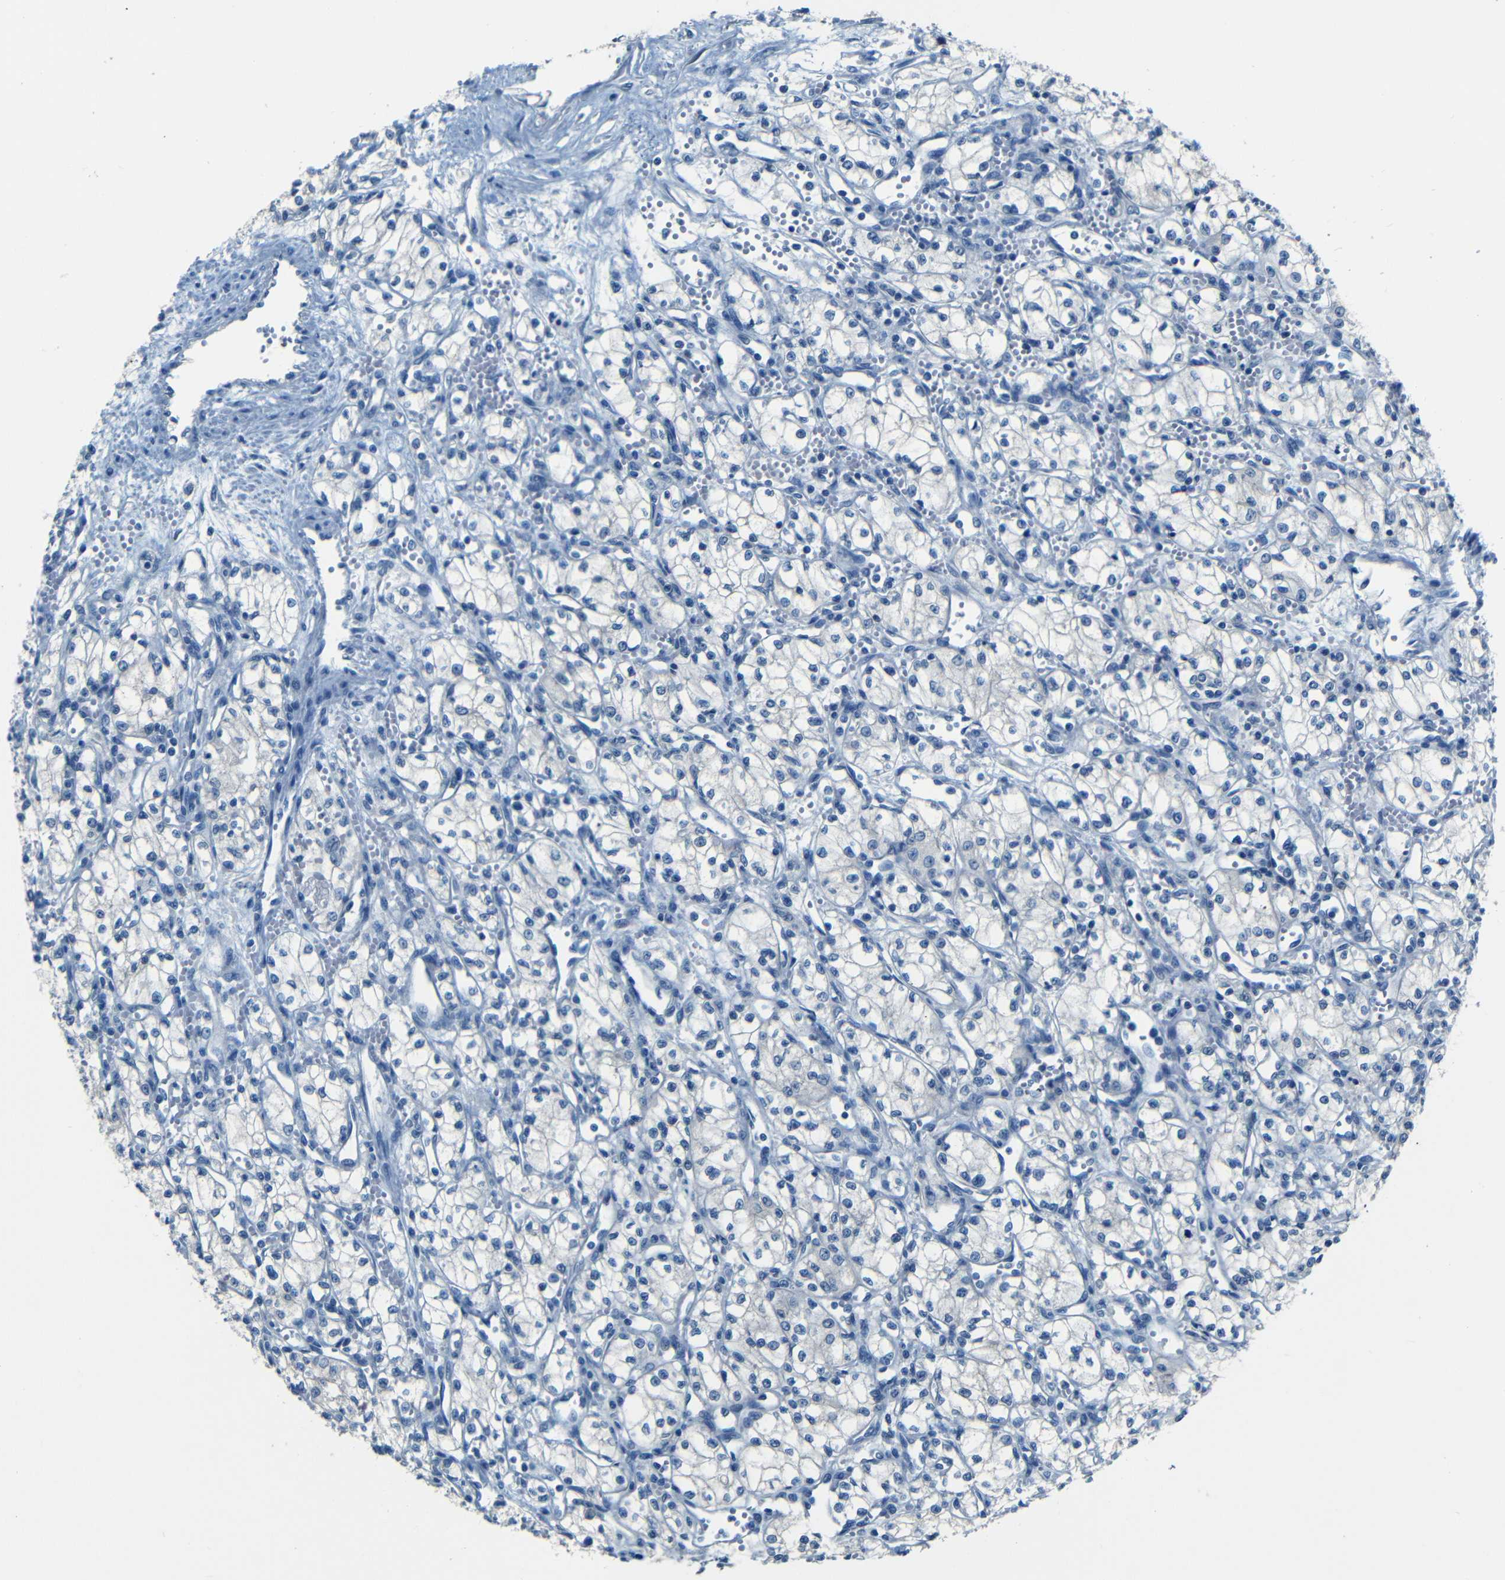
{"staining": {"intensity": "negative", "quantity": "none", "location": "none"}, "tissue": "renal cancer", "cell_type": "Tumor cells", "image_type": "cancer", "snomed": [{"axis": "morphology", "description": "Normal tissue, NOS"}, {"axis": "morphology", "description": "Adenocarcinoma, NOS"}, {"axis": "topography", "description": "Kidney"}], "caption": "Tumor cells show no significant protein positivity in renal adenocarcinoma.", "gene": "ZMAT1", "patient": {"sex": "male", "age": 59}}